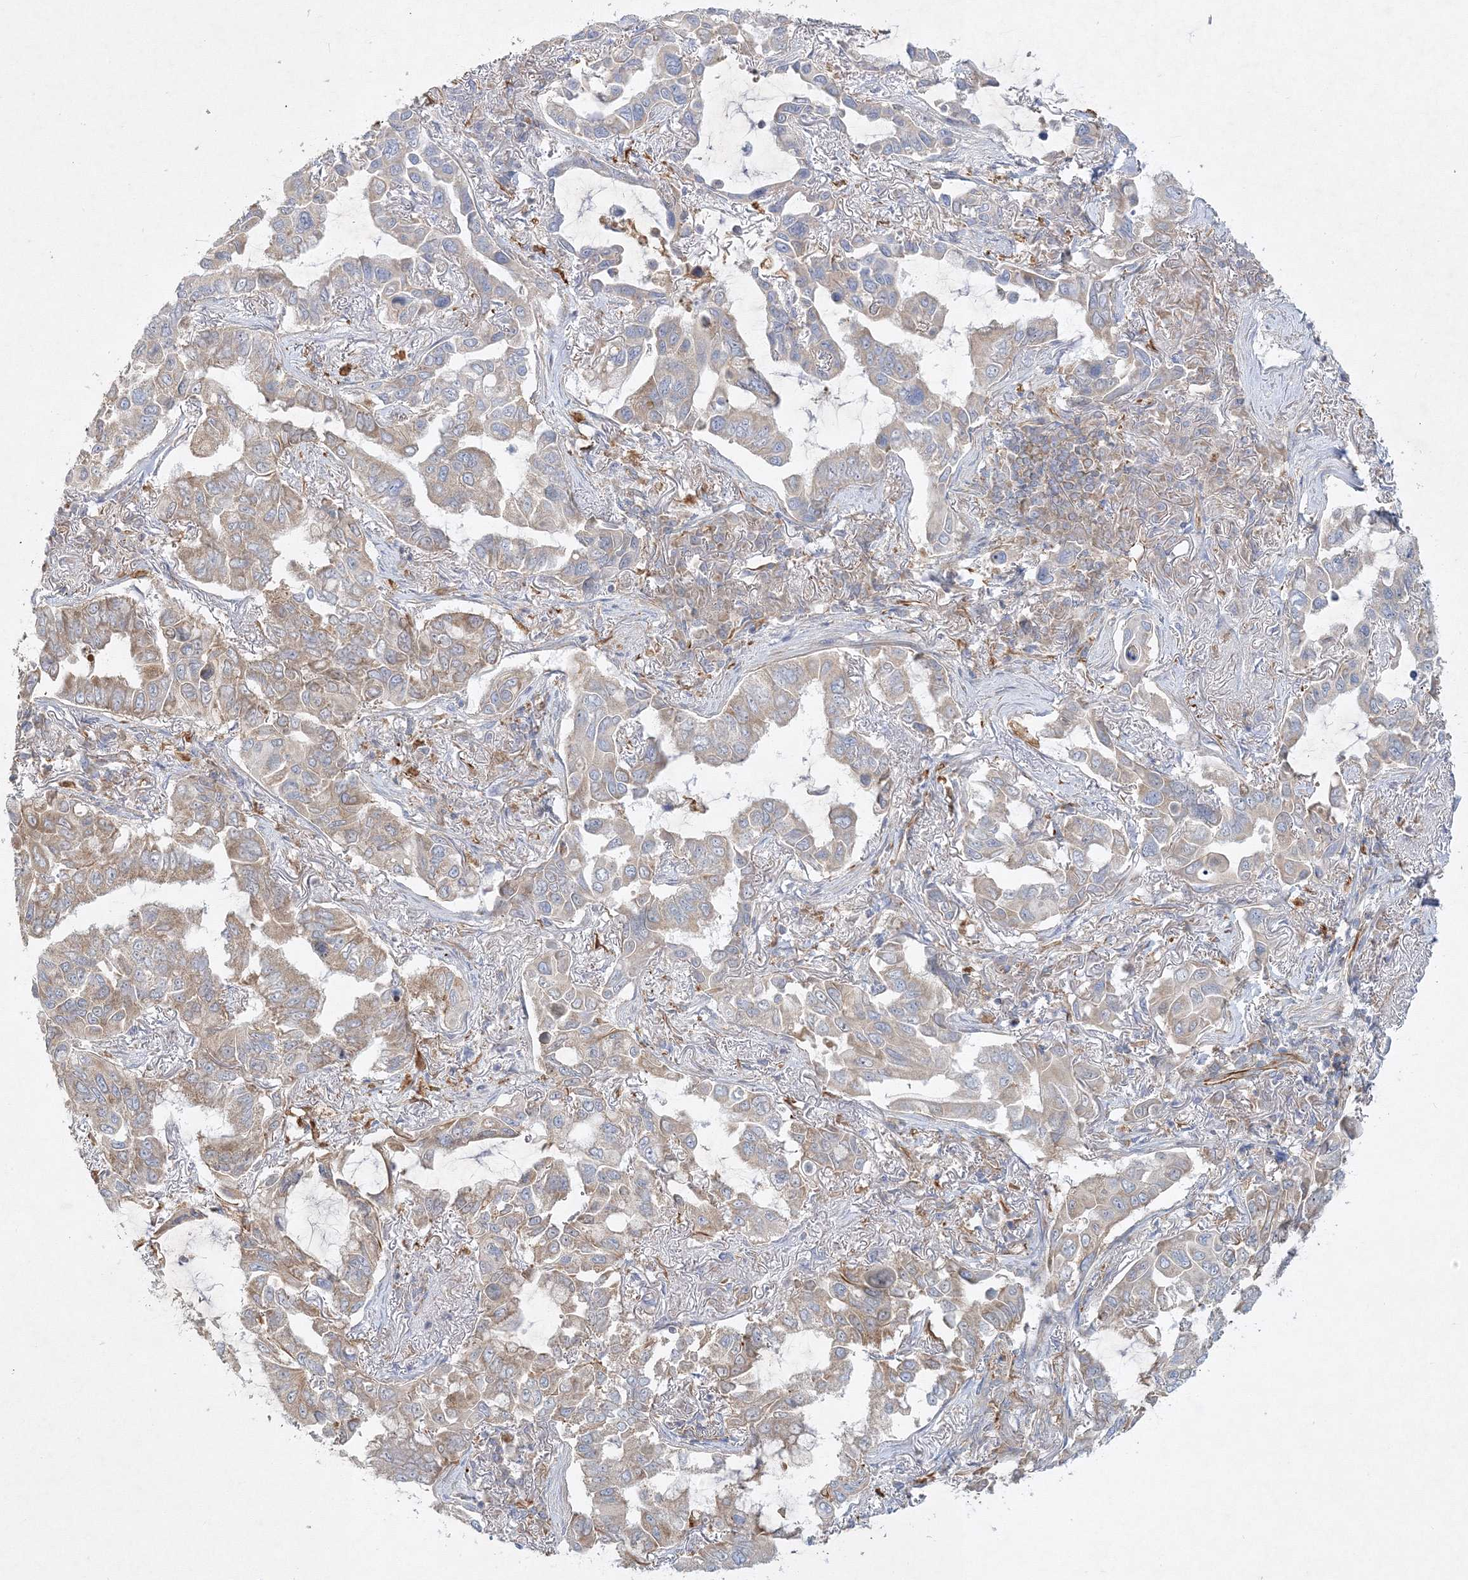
{"staining": {"intensity": "weak", "quantity": "25%-75%", "location": "cytoplasmic/membranous"}, "tissue": "lung cancer", "cell_type": "Tumor cells", "image_type": "cancer", "snomed": [{"axis": "morphology", "description": "Adenocarcinoma, NOS"}, {"axis": "topography", "description": "Lung"}], "caption": "Weak cytoplasmic/membranous staining is identified in about 25%-75% of tumor cells in lung adenocarcinoma. (Brightfield microscopy of DAB IHC at high magnification).", "gene": "WDR37", "patient": {"sex": "male", "age": 64}}